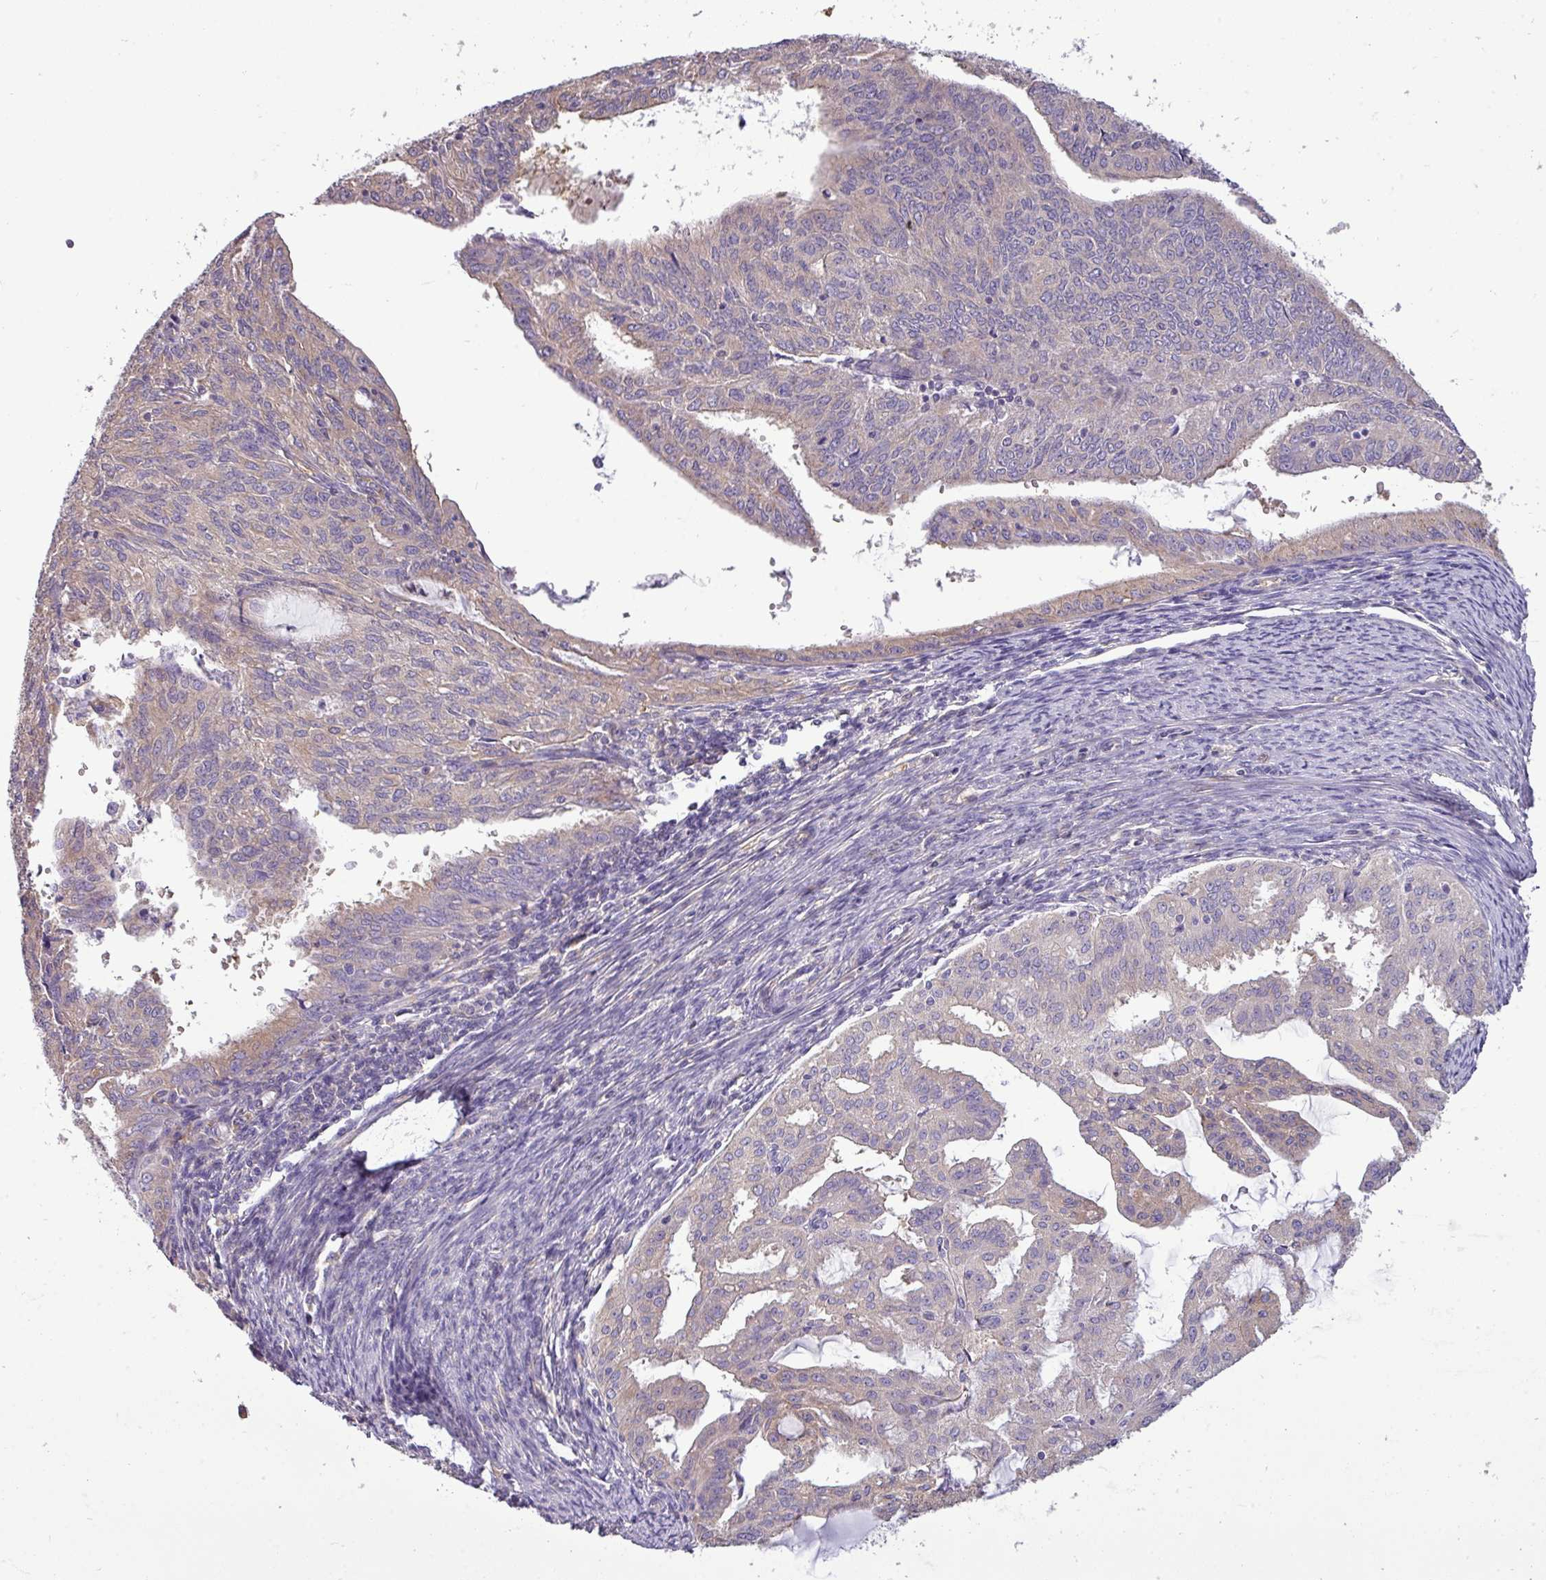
{"staining": {"intensity": "weak", "quantity": "<25%", "location": "cytoplasmic/membranous"}, "tissue": "endometrial cancer", "cell_type": "Tumor cells", "image_type": "cancer", "snomed": [{"axis": "morphology", "description": "Adenocarcinoma, NOS"}, {"axis": "topography", "description": "Endometrium"}], "caption": "IHC photomicrograph of human endometrial cancer stained for a protein (brown), which reveals no positivity in tumor cells.", "gene": "DNAAF9", "patient": {"sex": "female", "age": 70}}